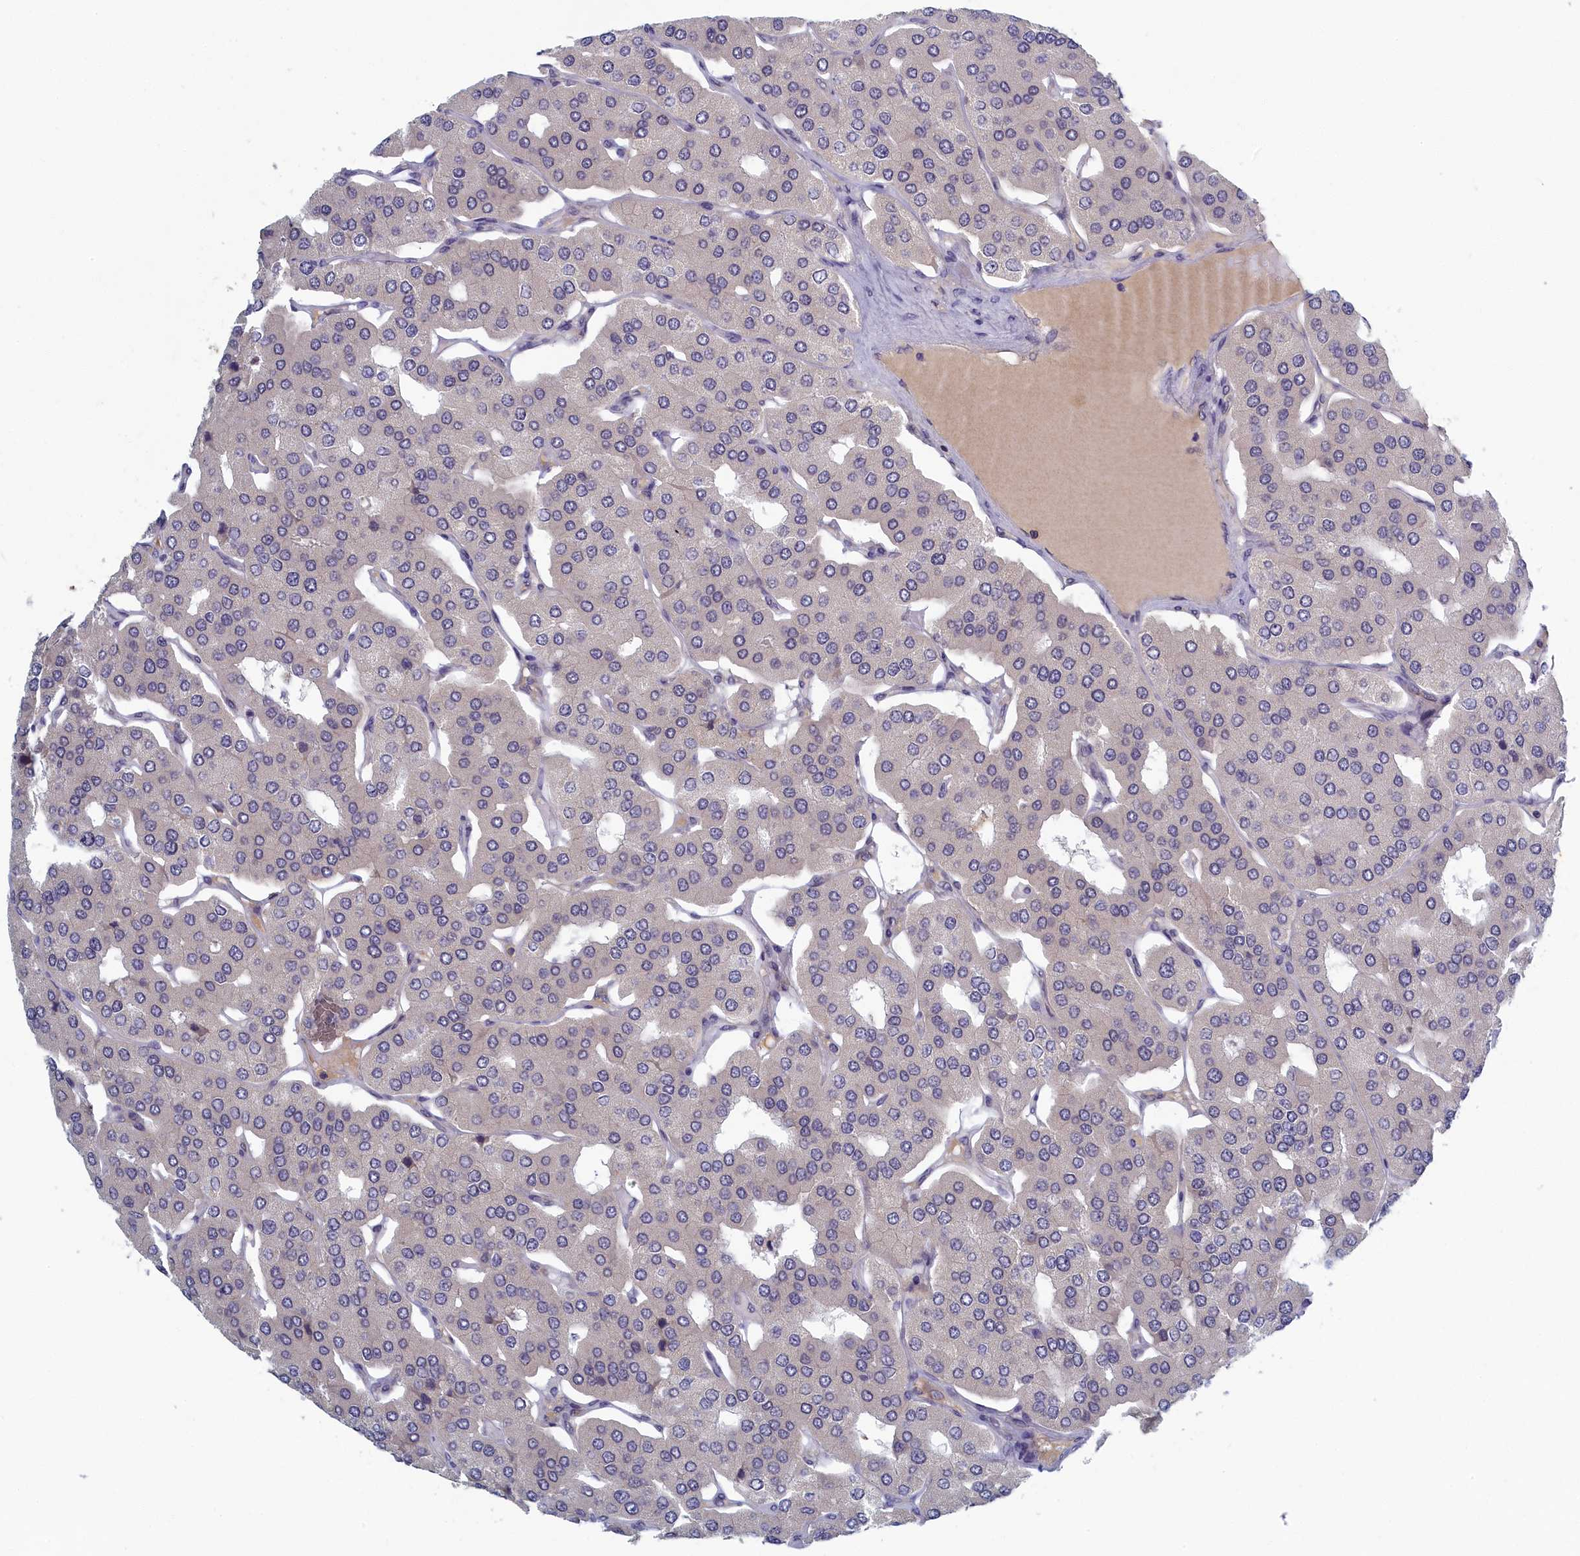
{"staining": {"intensity": "negative", "quantity": "none", "location": "none"}, "tissue": "parathyroid gland", "cell_type": "Glandular cells", "image_type": "normal", "snomed": [{"axis": "morphology", "description": "Normal tissue, NOS"}, {"axis": "morphology", "description": "Adenoma, NOS"}, {"axis": "topography", "description": "Parathyroid gland"}], "caption": "Photomicrograph shows no significant protein positivity in glandular cells of benign parathyroid gland.", "gene": "DNAJC17", "patient": {"sex": "female", "age": 86}}